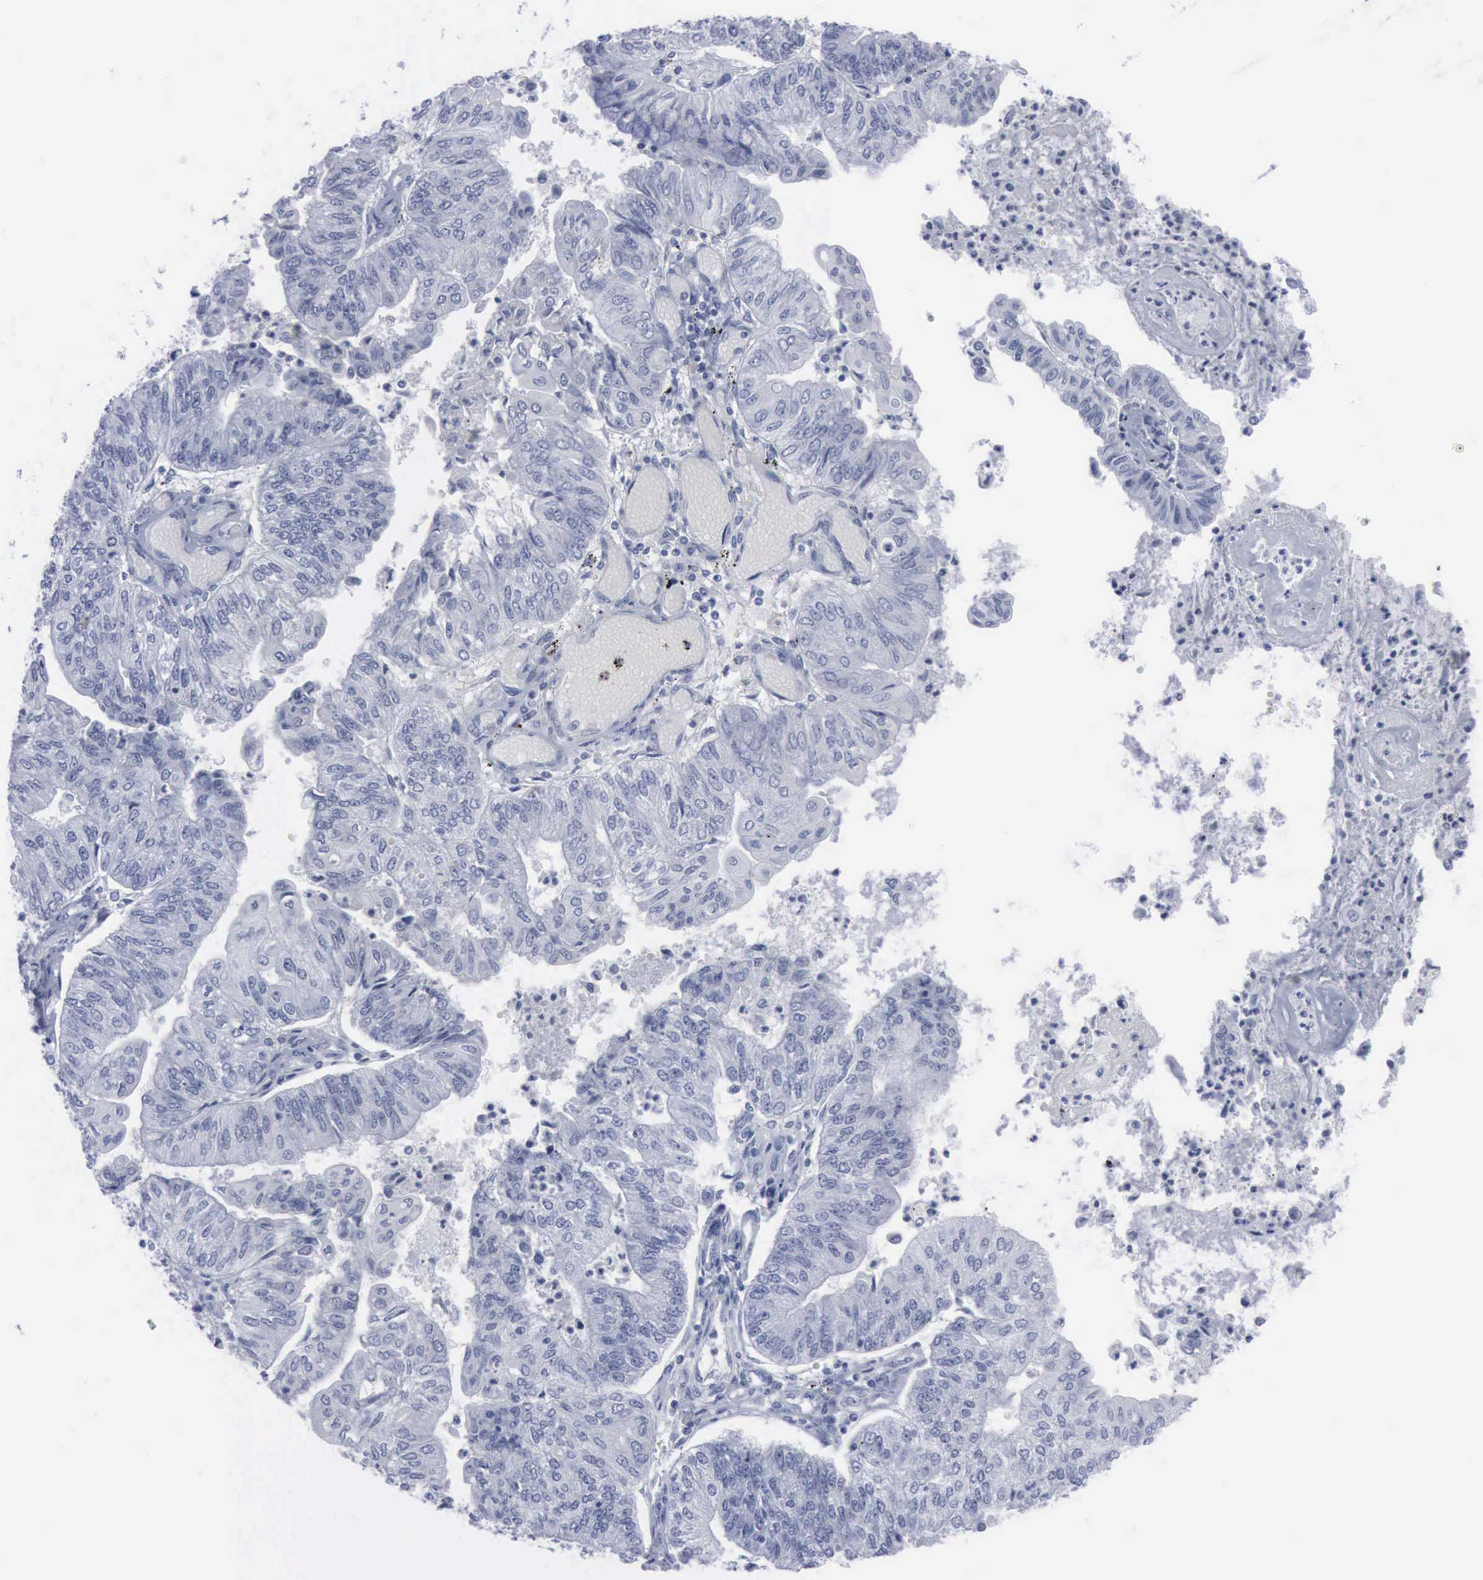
{"staining": {"intensity": "negative", "quantity": "none", "location": "none"}, "tissue": "endometrial cancer", "cell_type": "Tumor cells", "image_type": "cancer", "snomed": [{"axis": "morphology", "description": "Adenocarcinoma, NOS"}, {"axis": "topography", "description": "Endometrium"}], "caption": "IHC image of neoplastic tissue: human endometrial cancer stained with DAB (3,3'-diaminobenzidine) shows no significant protein staining in tumor cells.", "gene": "VCAM1", "patient": {"sex": "female", "age": 59}}